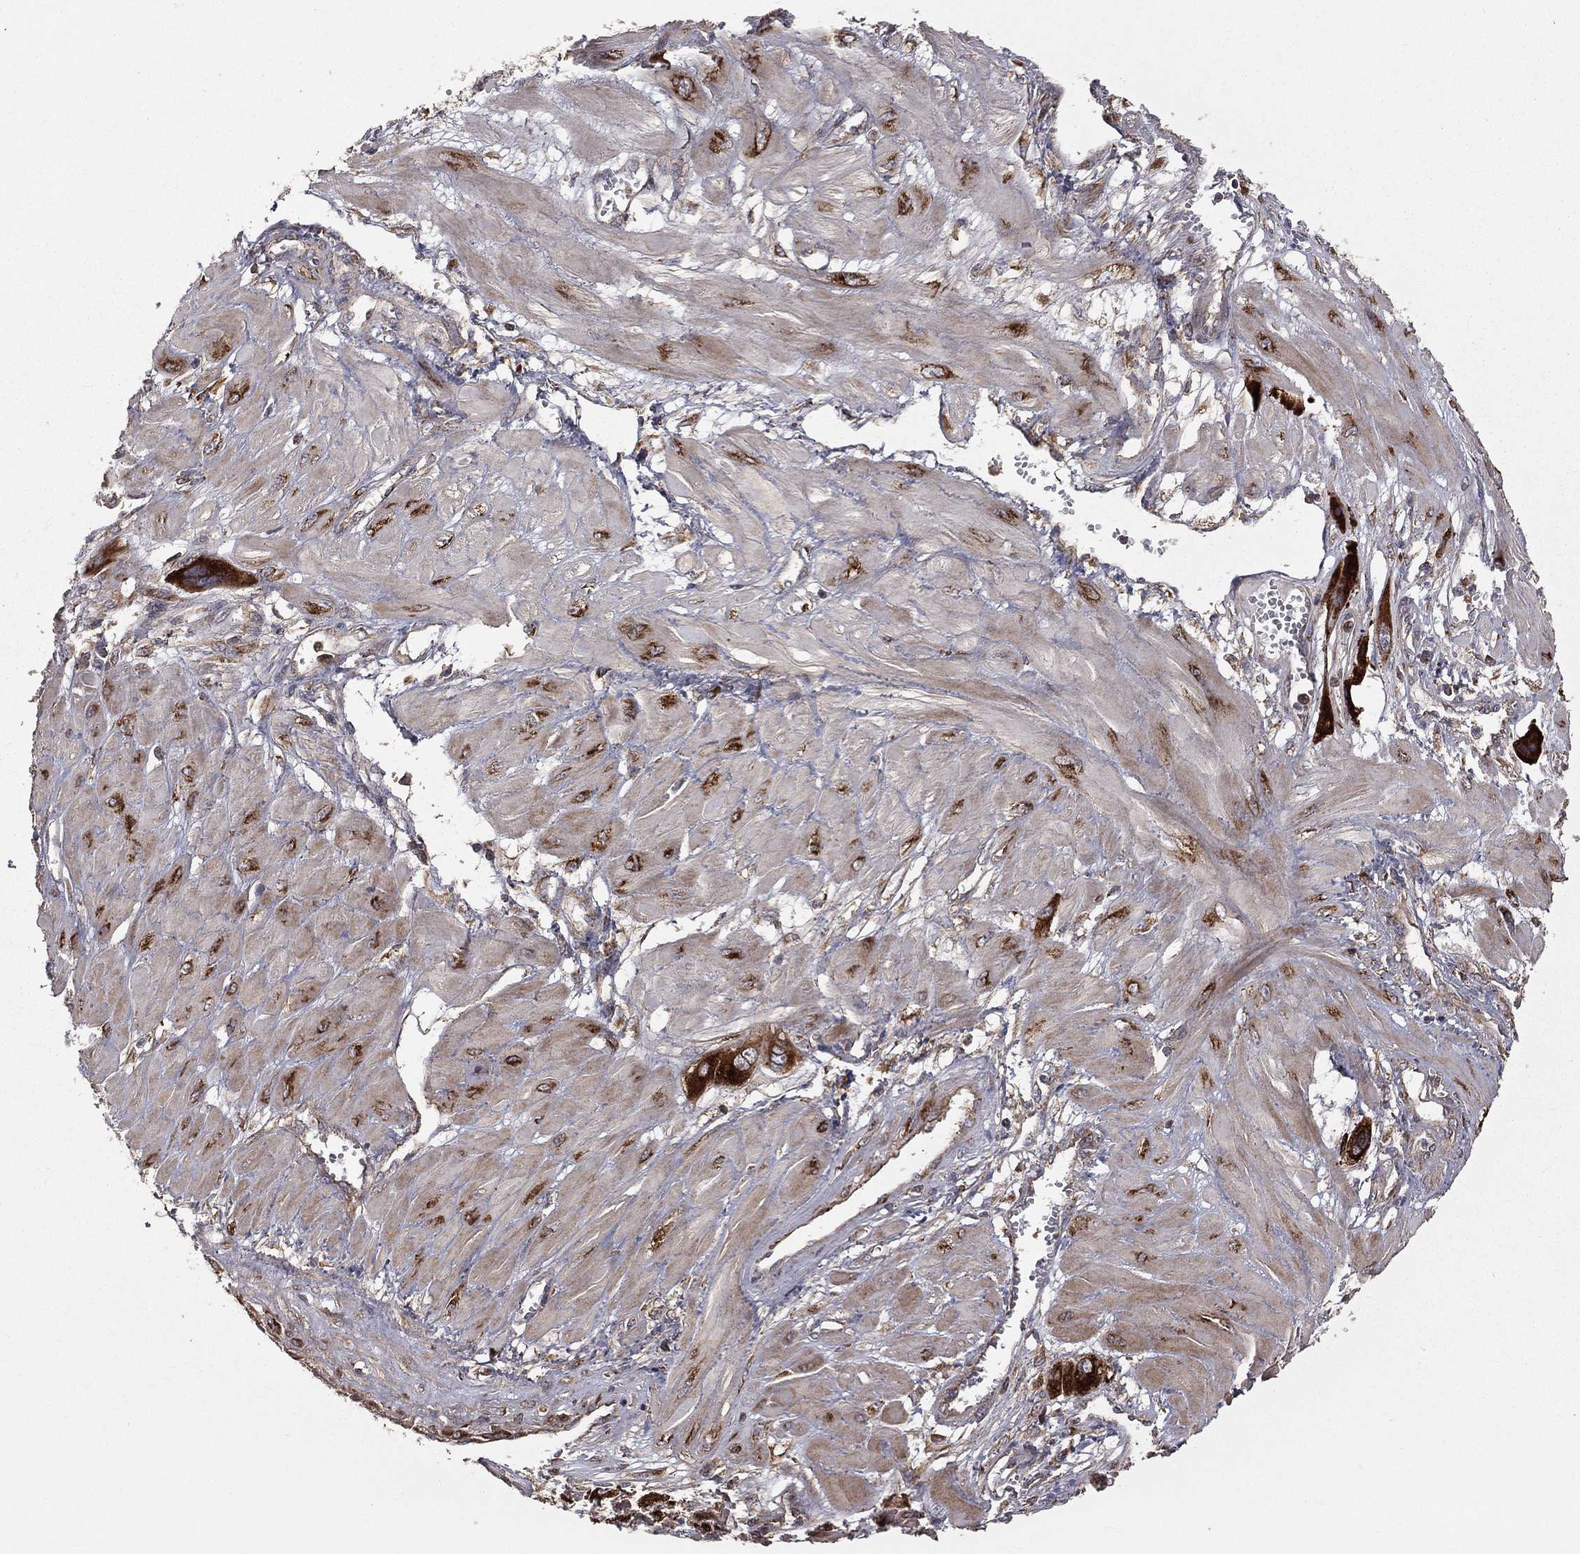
{"staining": {"intensity": "strong", "quantity": "25%-75%", "location": "cytoplasmic/membranous"}, "tissue": "cervical cancer", "cell_type": "Tumor cells", "image_type": "cancer", "snomed": [{"axis": "morphology", "description": "Squamous cell carcinoma, NOS"}, {"axis": "topography", "description": "Cervix"}], "caption": "IHC (DAB (3,3'-diaminobenzidine)) staining of human cervical squamous cell carcinoma exhibits strong cytoplasmic/membranous protein expression in approximately 25%-75% of tumor cells. (DAB IHC, brown staining for protein, blue staining for nuclei).", "gene": "OLFML1", "patient": {"sex": "female", "age": 34}}